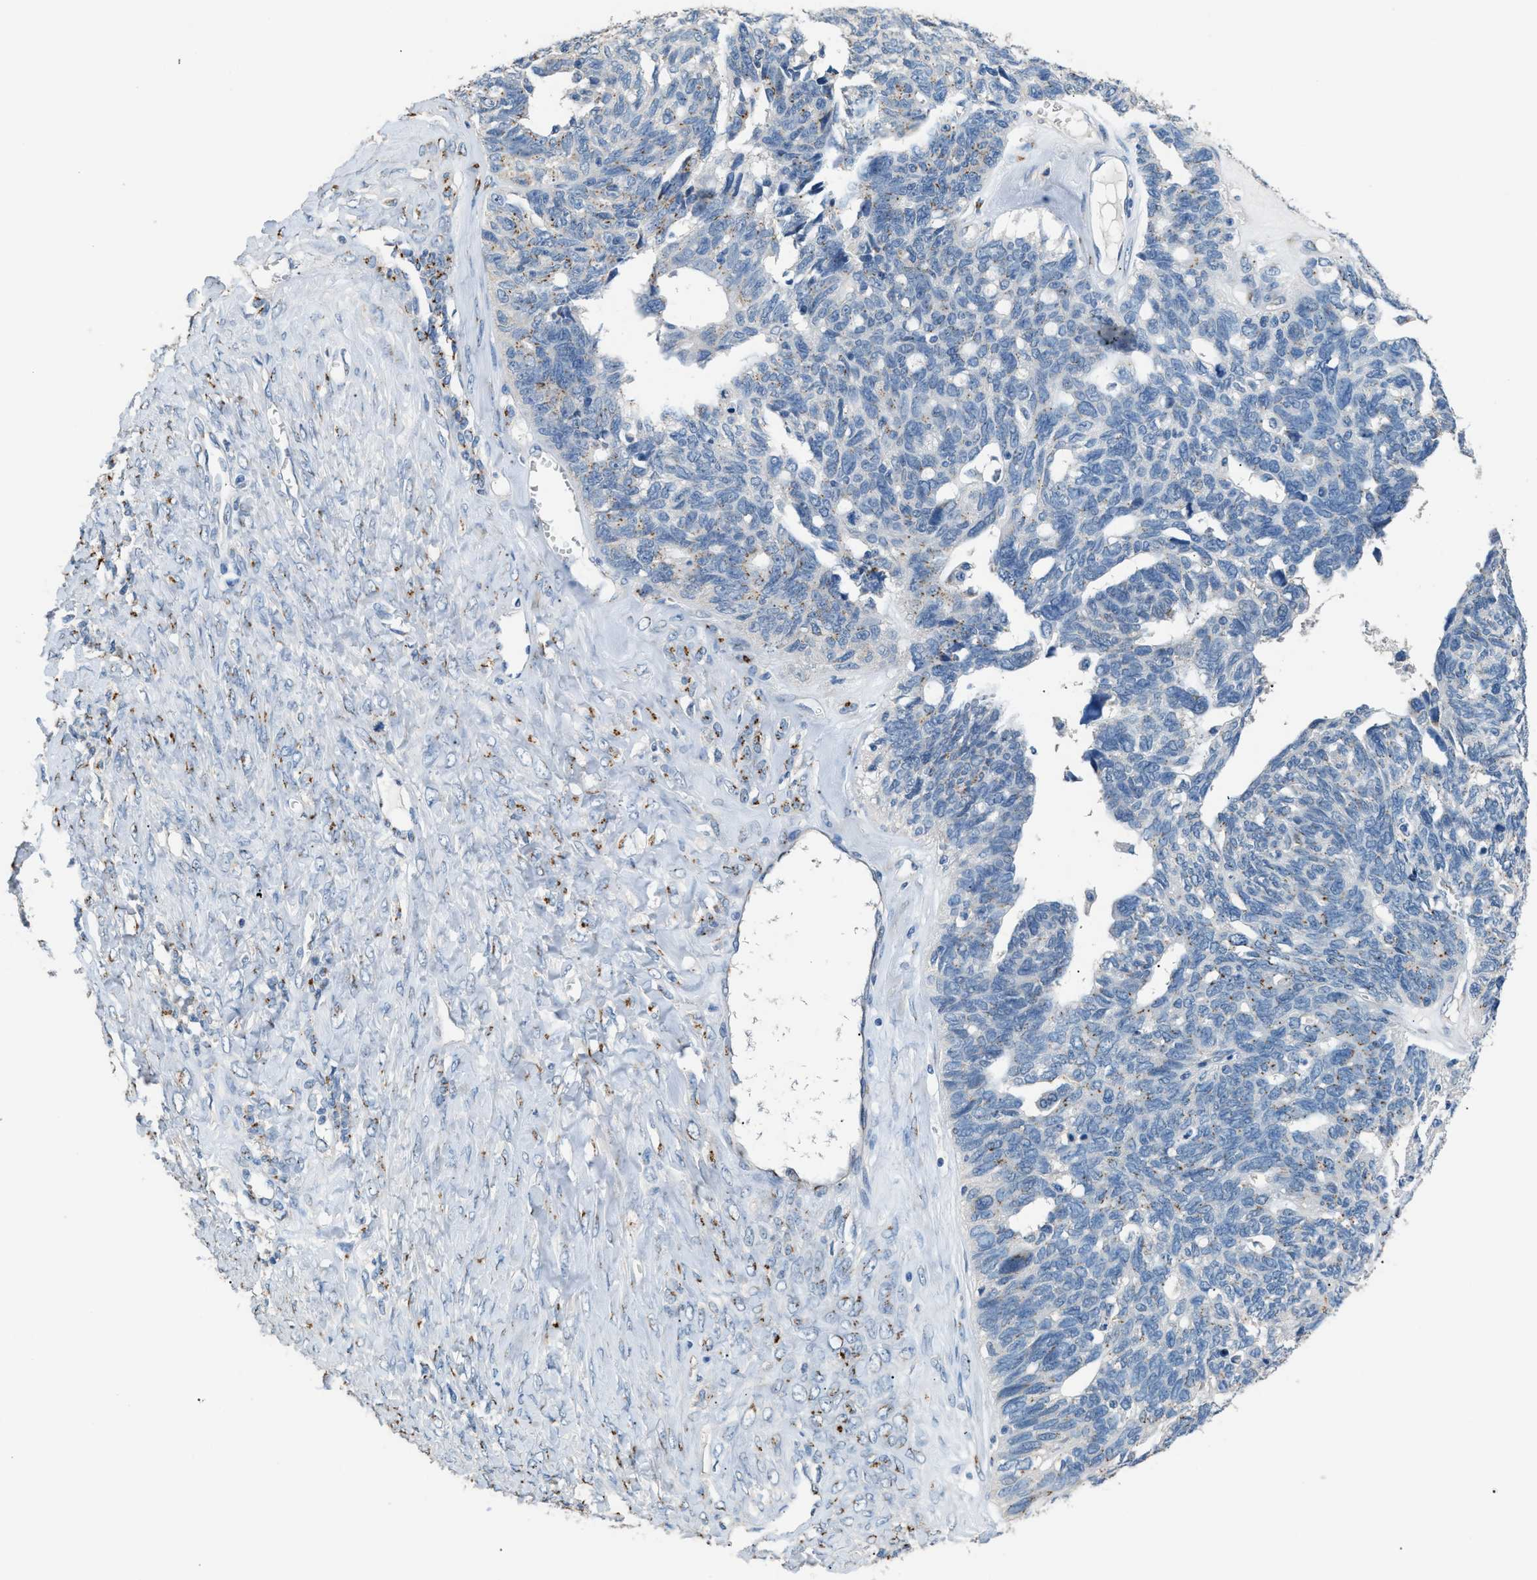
{"staining": {"intensity": "weak", "quantity": "<25%", "location": "cytoplasmic/membranous"}, "tissue": "ovarian cancer", "cell_type": "Tumor cells", "image_type": "cancer", "snomed": [{"axis": "morphology", "description": "Cystadenocarcinoma, serous, NOS"}, {"axis": "topography", "description": "Ovary"}], "caption": "Ovarian serous cystadenocarcinoma was stained to show a protein in brown. There is no significant staining in tumor cells. (Brightfield microscopy of DAB (3,3'-diaminobenzidine) IHC at high magnification).", "gene": "GOLM1", "patient": {"sex": "female", "age": 79}}